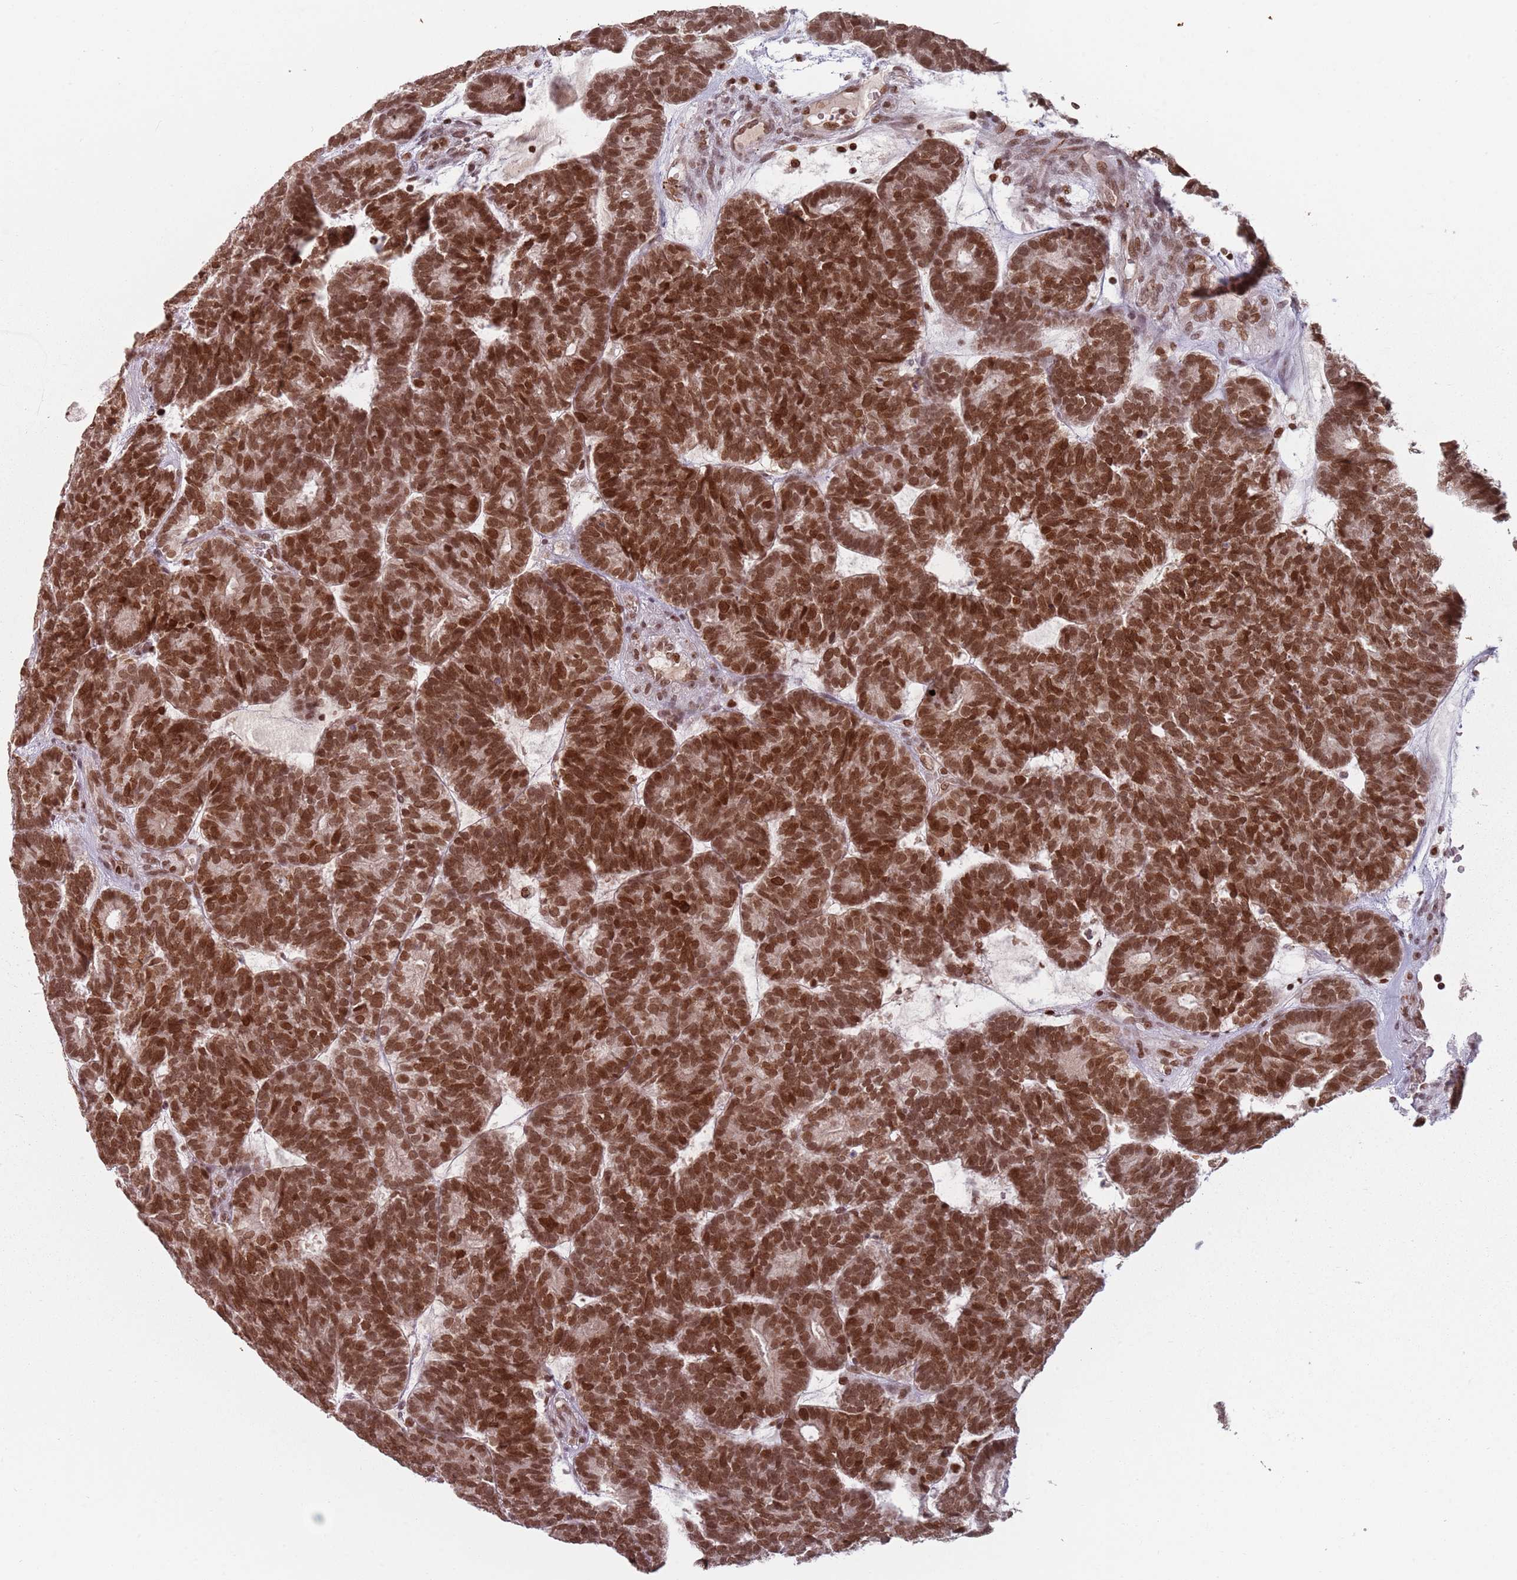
{"staining": {"intensity": "strong", "quantity": ">75%", "location": "nuclear"}, "tissue": "head and neck cancer", "cell_type": "Tumor cells", "image_type": "cancer", "snomed": [{"axis": "morphology", "description": "Adenocarcinoma, NOS"}, {"axis": "topography", "description": "Head-Neck"}], "caption": "High-power microscopy captured an IHC histopathology image of head and neck adenocarcinoma, revealing strong nuclear positivity in about >75% of tumor cells.", "gene": "NUP50", "patient": {"sex": "female", "age": 81}}